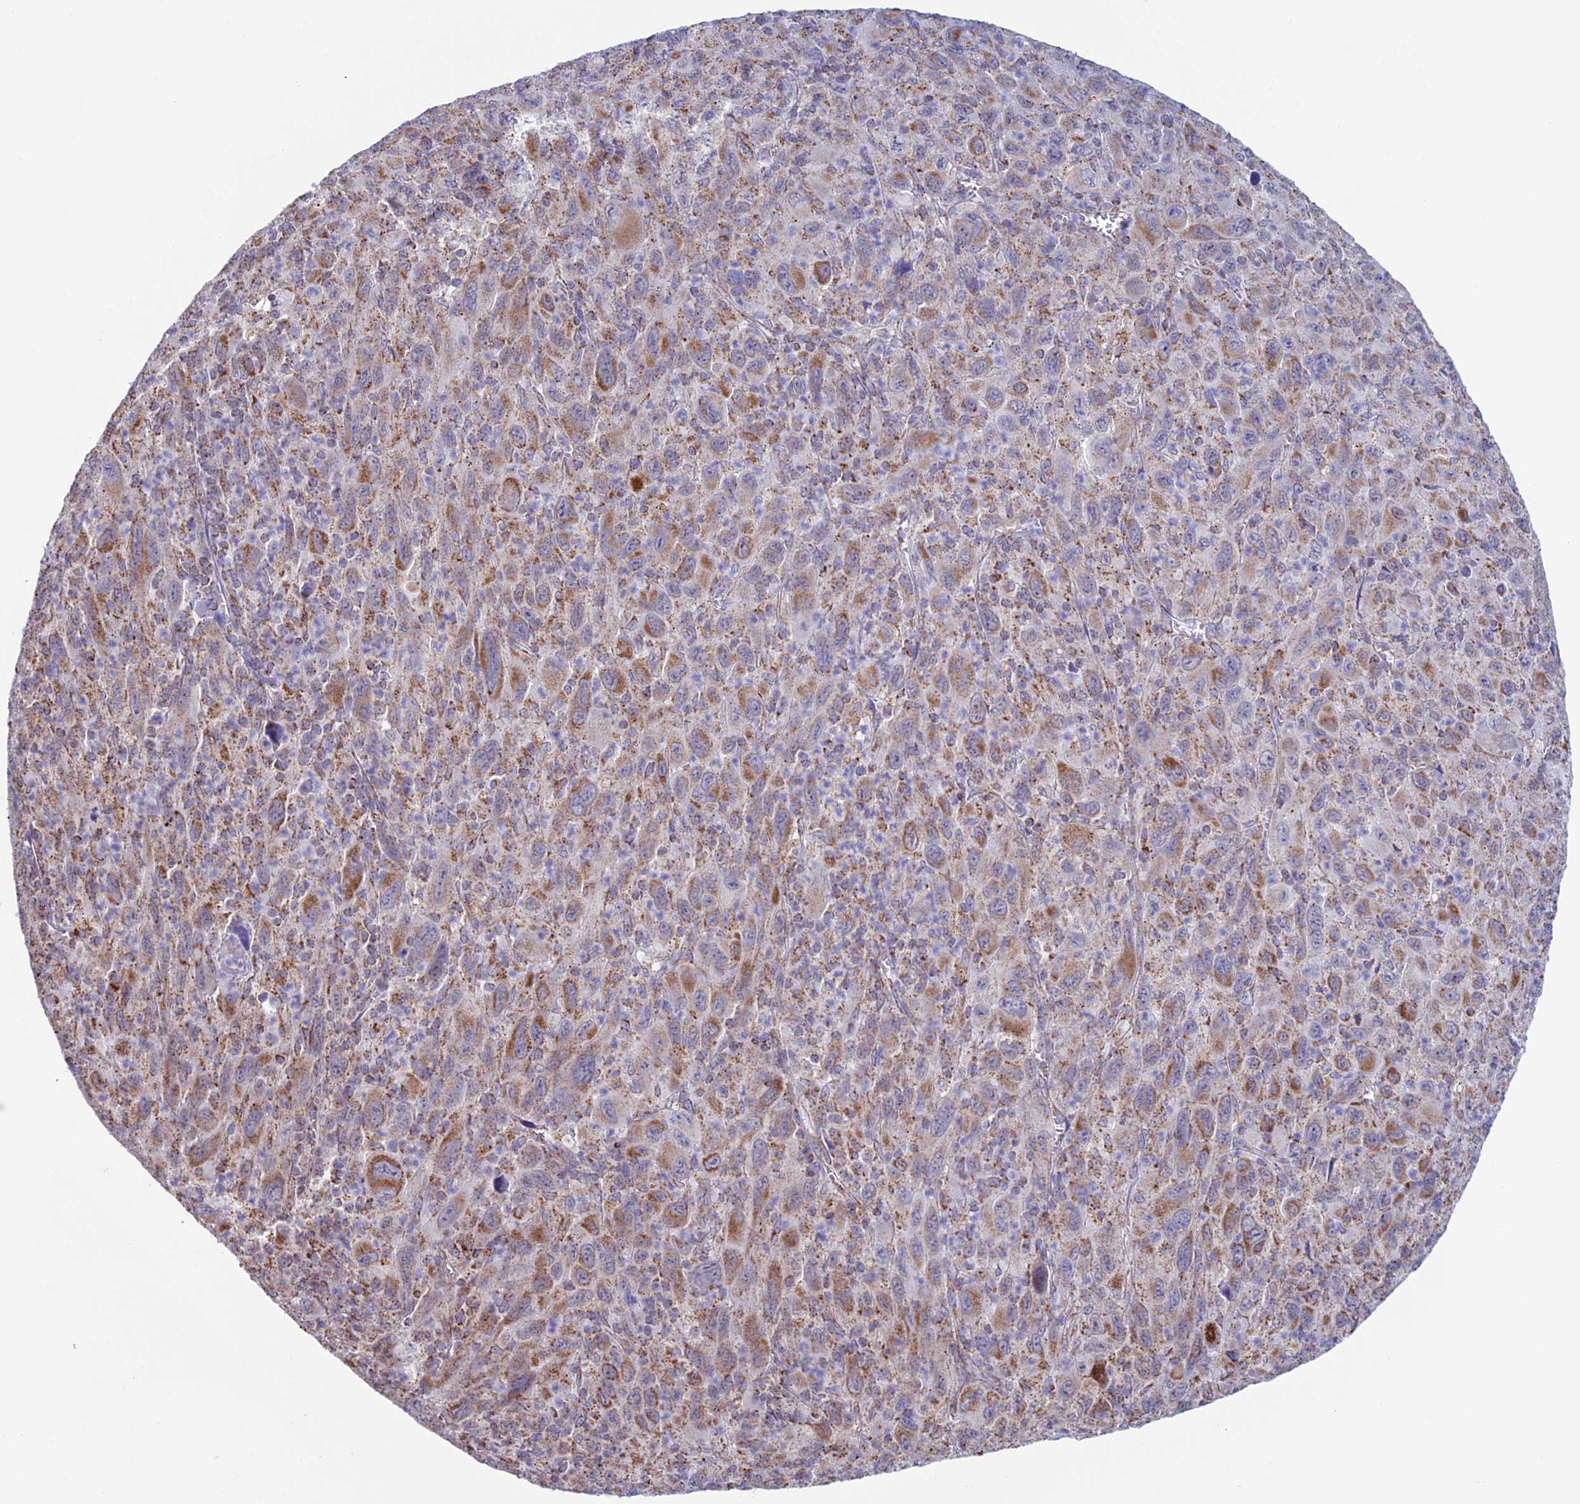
{"staining": {"intensity": "moderate", "quantity": ">75%", "location": "cytoplasmic/membranous"}, "tissue": "melanoma", "cell_type": "Tumor cells", "image_type": "cancer", "snomed": [{"axis": "morphology", "description": "Malignant melanoma, Metastatic site"}, {"axis": "topography", "description": "Skin"}], "caption": "The histopathology image displays immunohistochemical staining of malignant melanoma (metastatic site). There is moderate cytoplasmic/membranous staining is appreciated in approximately >75% of tumor cells.", "gene": "ZNG1B", "patient": {"sex": "female", "age": 56}}